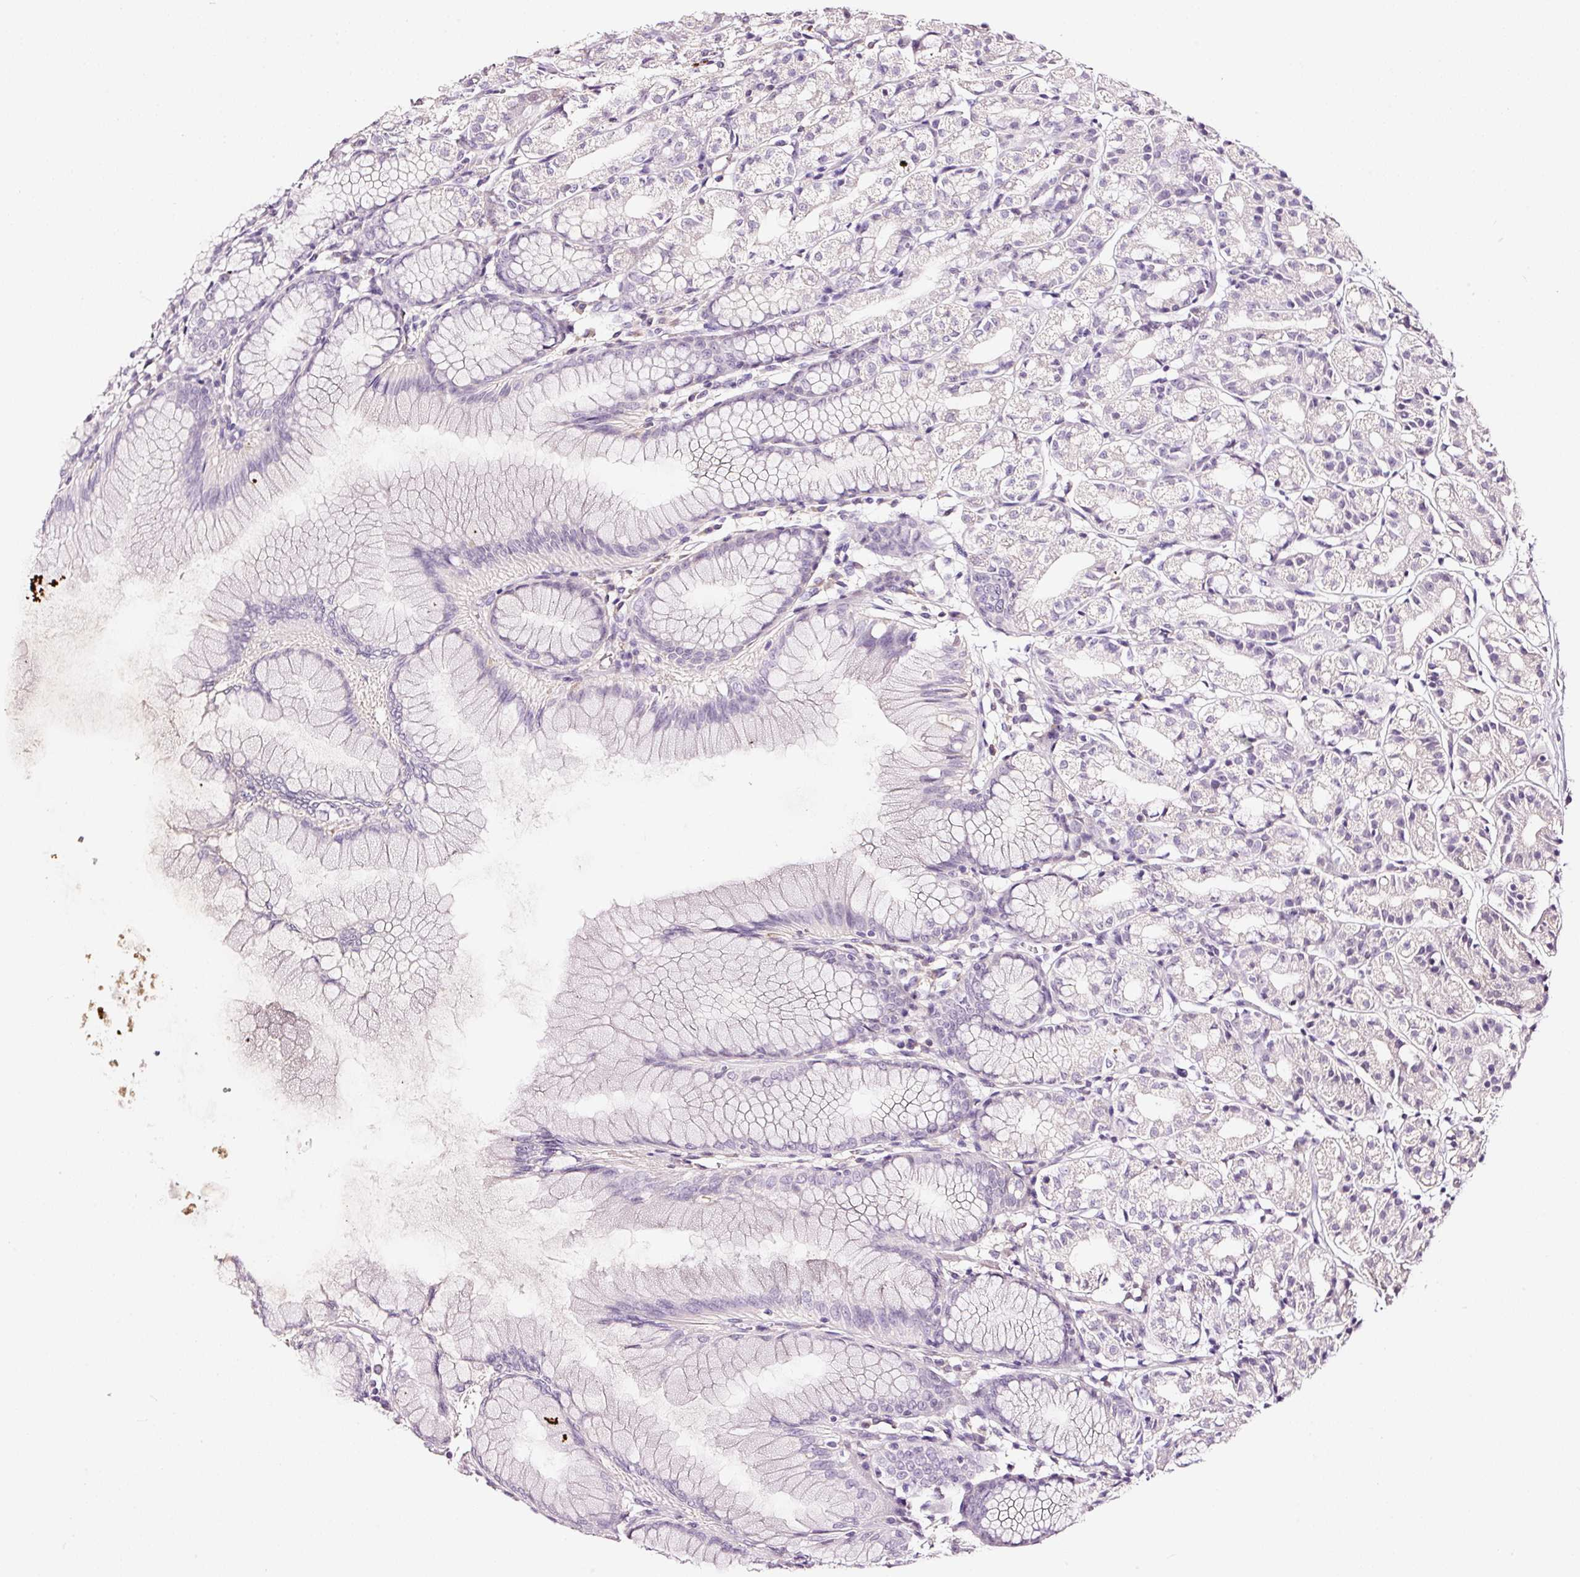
{"staining": {"intensity": "negative", "quantity": "none", "location": "none"}, "tissue": "stomach", "cell_type": "Glandular cells", "image_type": "normal", "snomed": [{"axis": "morphology", "description": "Normal tissue, NOS"}, {"axis": "topography", "description": "Stomach"}], "caption": "Immunohistochemistry image of benign stomach stained for a protein (brown), which shows no staining in glandular cells.", "gene": "LAMP3", "patient": {"sex": "female", "age": 57}}